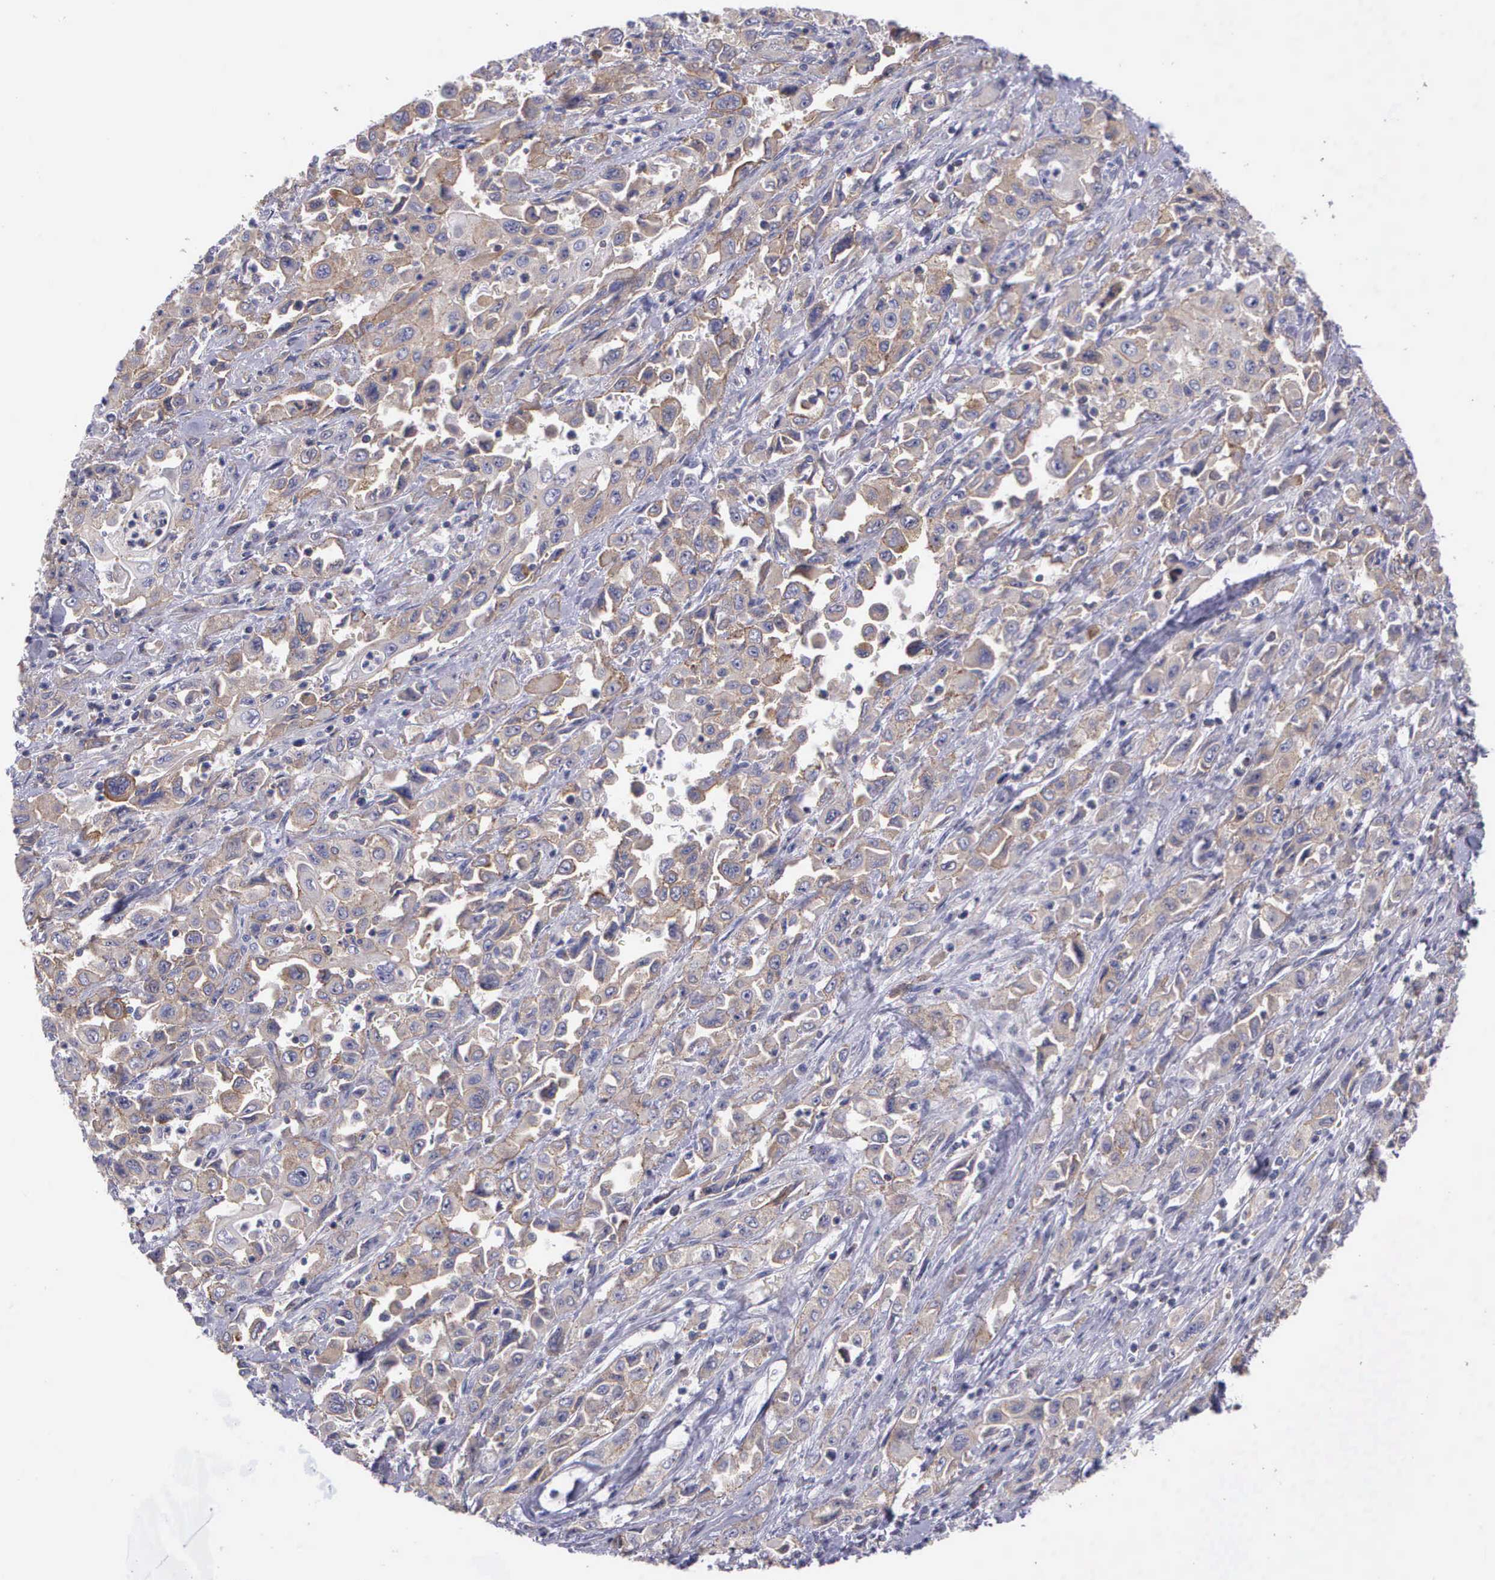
{"staining": {"intensity": "weak", "quantity": "25%-75%", "location": "cytoplasmic/membranous"}, "tissue": "pancreatic cancer", "cell_type": "Tumor cells", "image_type": "cancer", "snomed": [{"axis": "morphology", "description": "Adenocarcinoma, NOS"}, {"axis": "topography", "description": "Pancreas"}], "caption": "High-magnification brightfield microscopy of pancreatic adenocarcinoma stained with DAB (3,3'-diaminobenzidine) (brown) and counterstained with hematoxylin (blue). tumor cells exhibit weak cytoplasmic/membranous expression is identified in about25%-75% of cells. The protein is shown in brown color, while the nuclei are stained blue.", "gene": "MICAL3", "patient": {"sex": "male", "age": 70}}